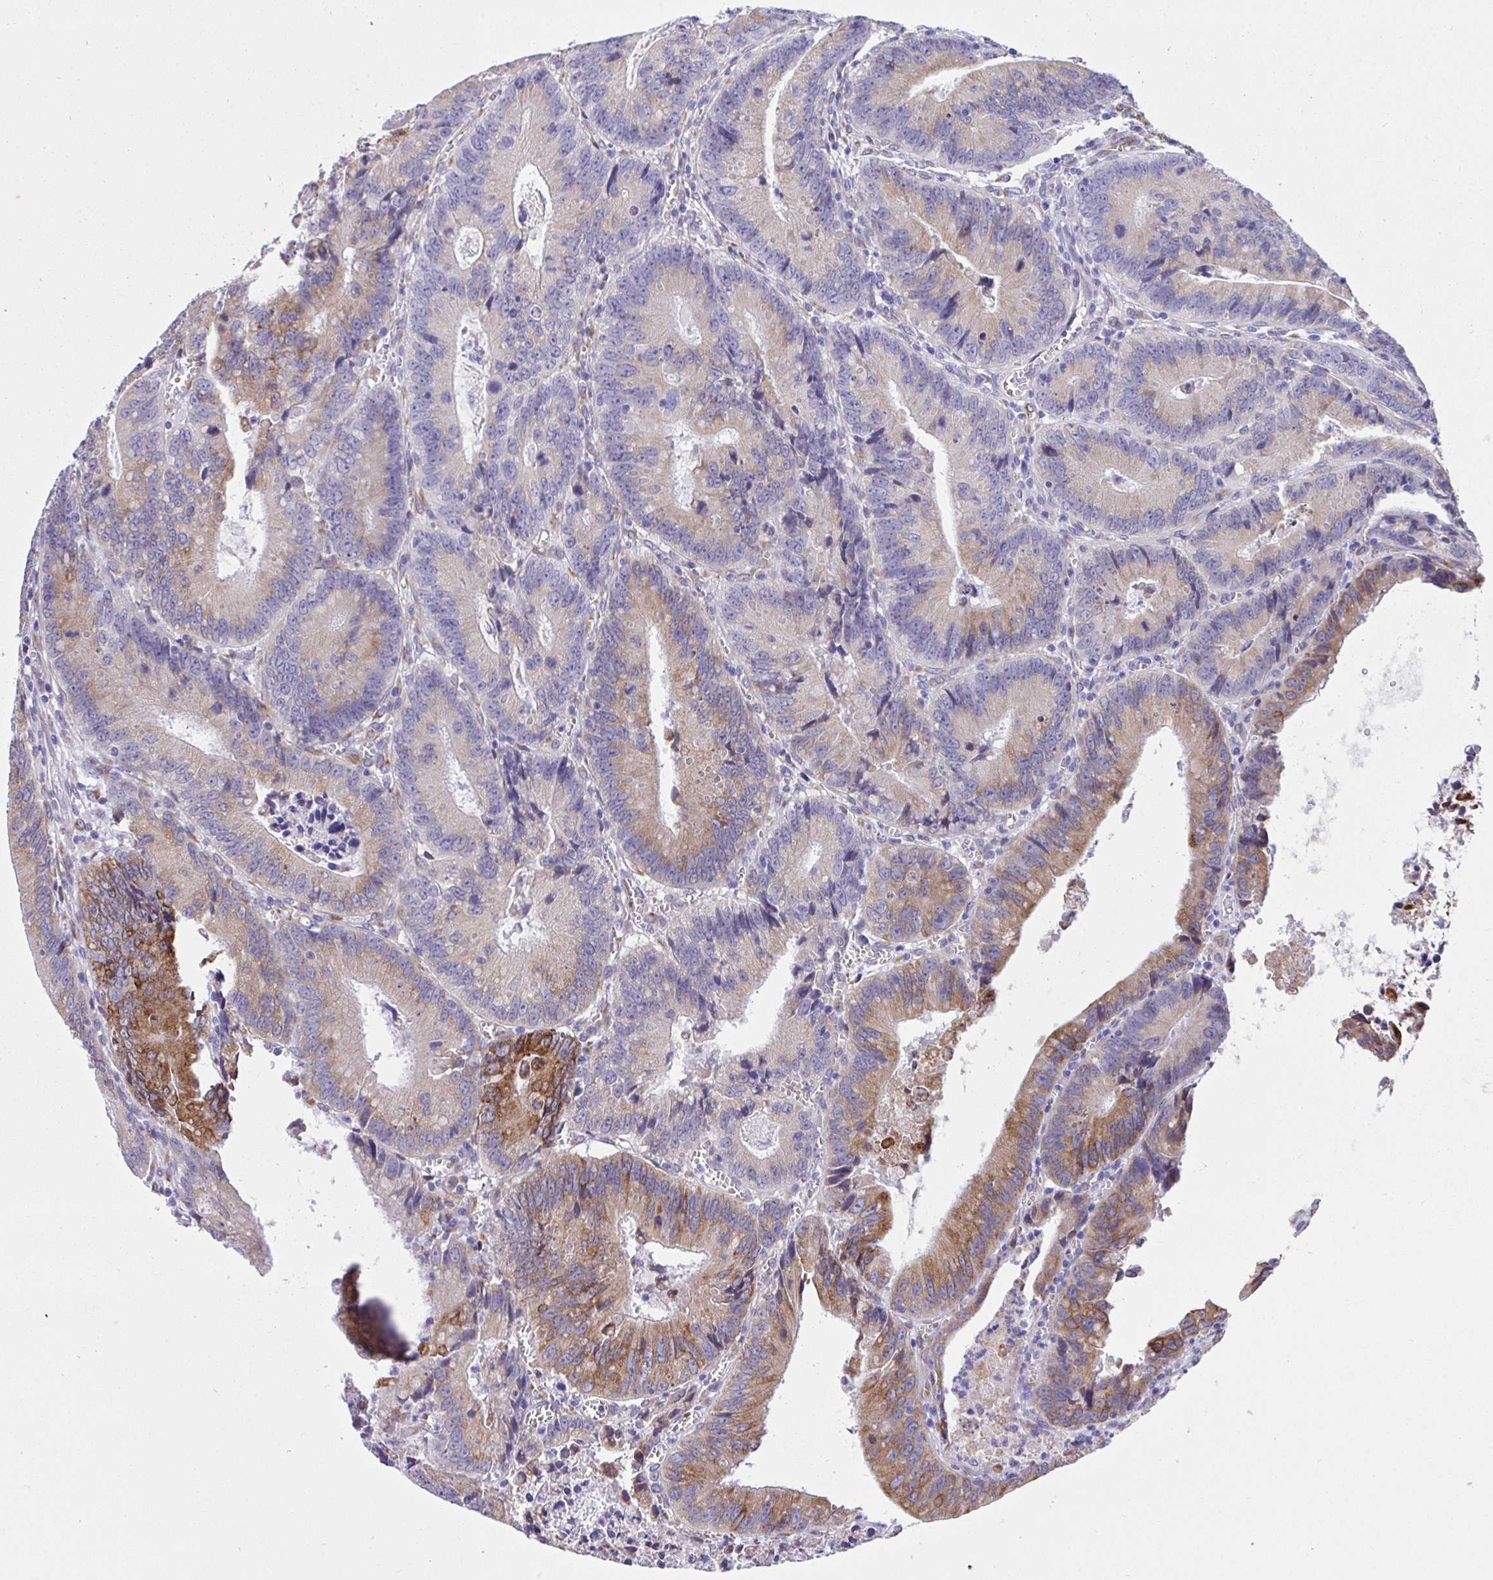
{"staining": {"intensity": "moderate", "quantity": "25%-75%", "location": "cytoplasmic/membranous"}, "tissue": "colorectal cancer", "cell_type": "Tumor cells", "image_type": "cancer", "snomed": [{"axis": "morphology", "description": "Adenocarcinoma, NOS"}, {"axis": "topography", "description": "Rectum"}], "caption": "Colorectal cancer was stained to show a protein in brown. There is medium levels of moderate cytoplasmic/membranous positivity in about 25%-75% of tumor cells.", "gene": "ASPH", "patient": {"sex": "female", "age": 81}}